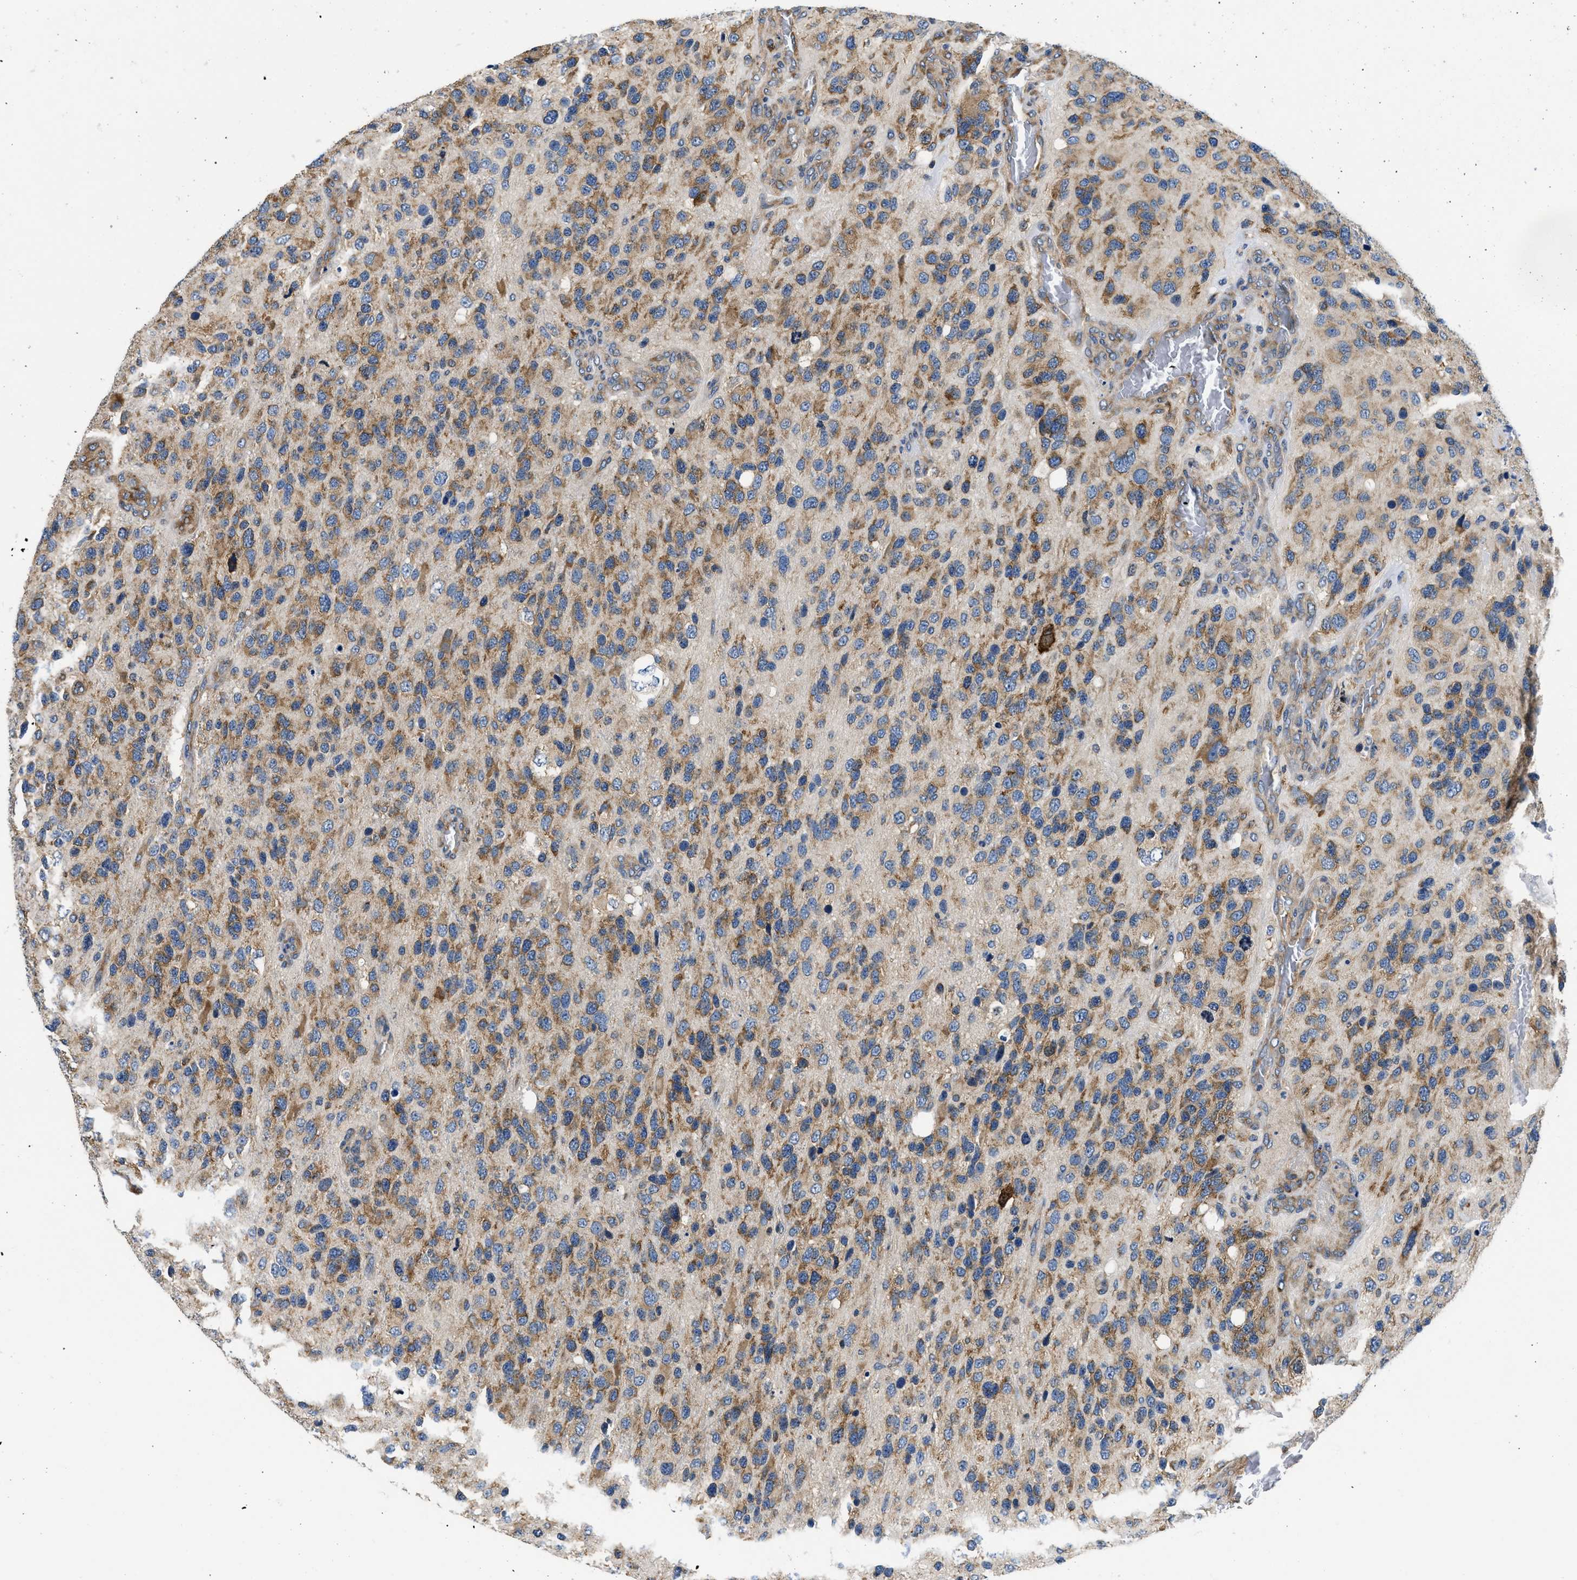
{"staining": {"intensity": "moderate", "quantity": ">75%", "location": "cytoplasmic/membranous"}, "tissue": "glioma", "cell_type": "Tumor cells", "image_type": "cancer", "snomed": [{"axis": "morphology", "description": "Glioma, malignant, High grade"}, {"axis": "topography", "description": "Brain"}], "caption": "Moderate cytoplasmic/membranous expression for a protein is present in about >75% of tumor cells of glioma using IHC.", "gene": "ABCF1", "patient": {"sex": "female", "age": 58}}